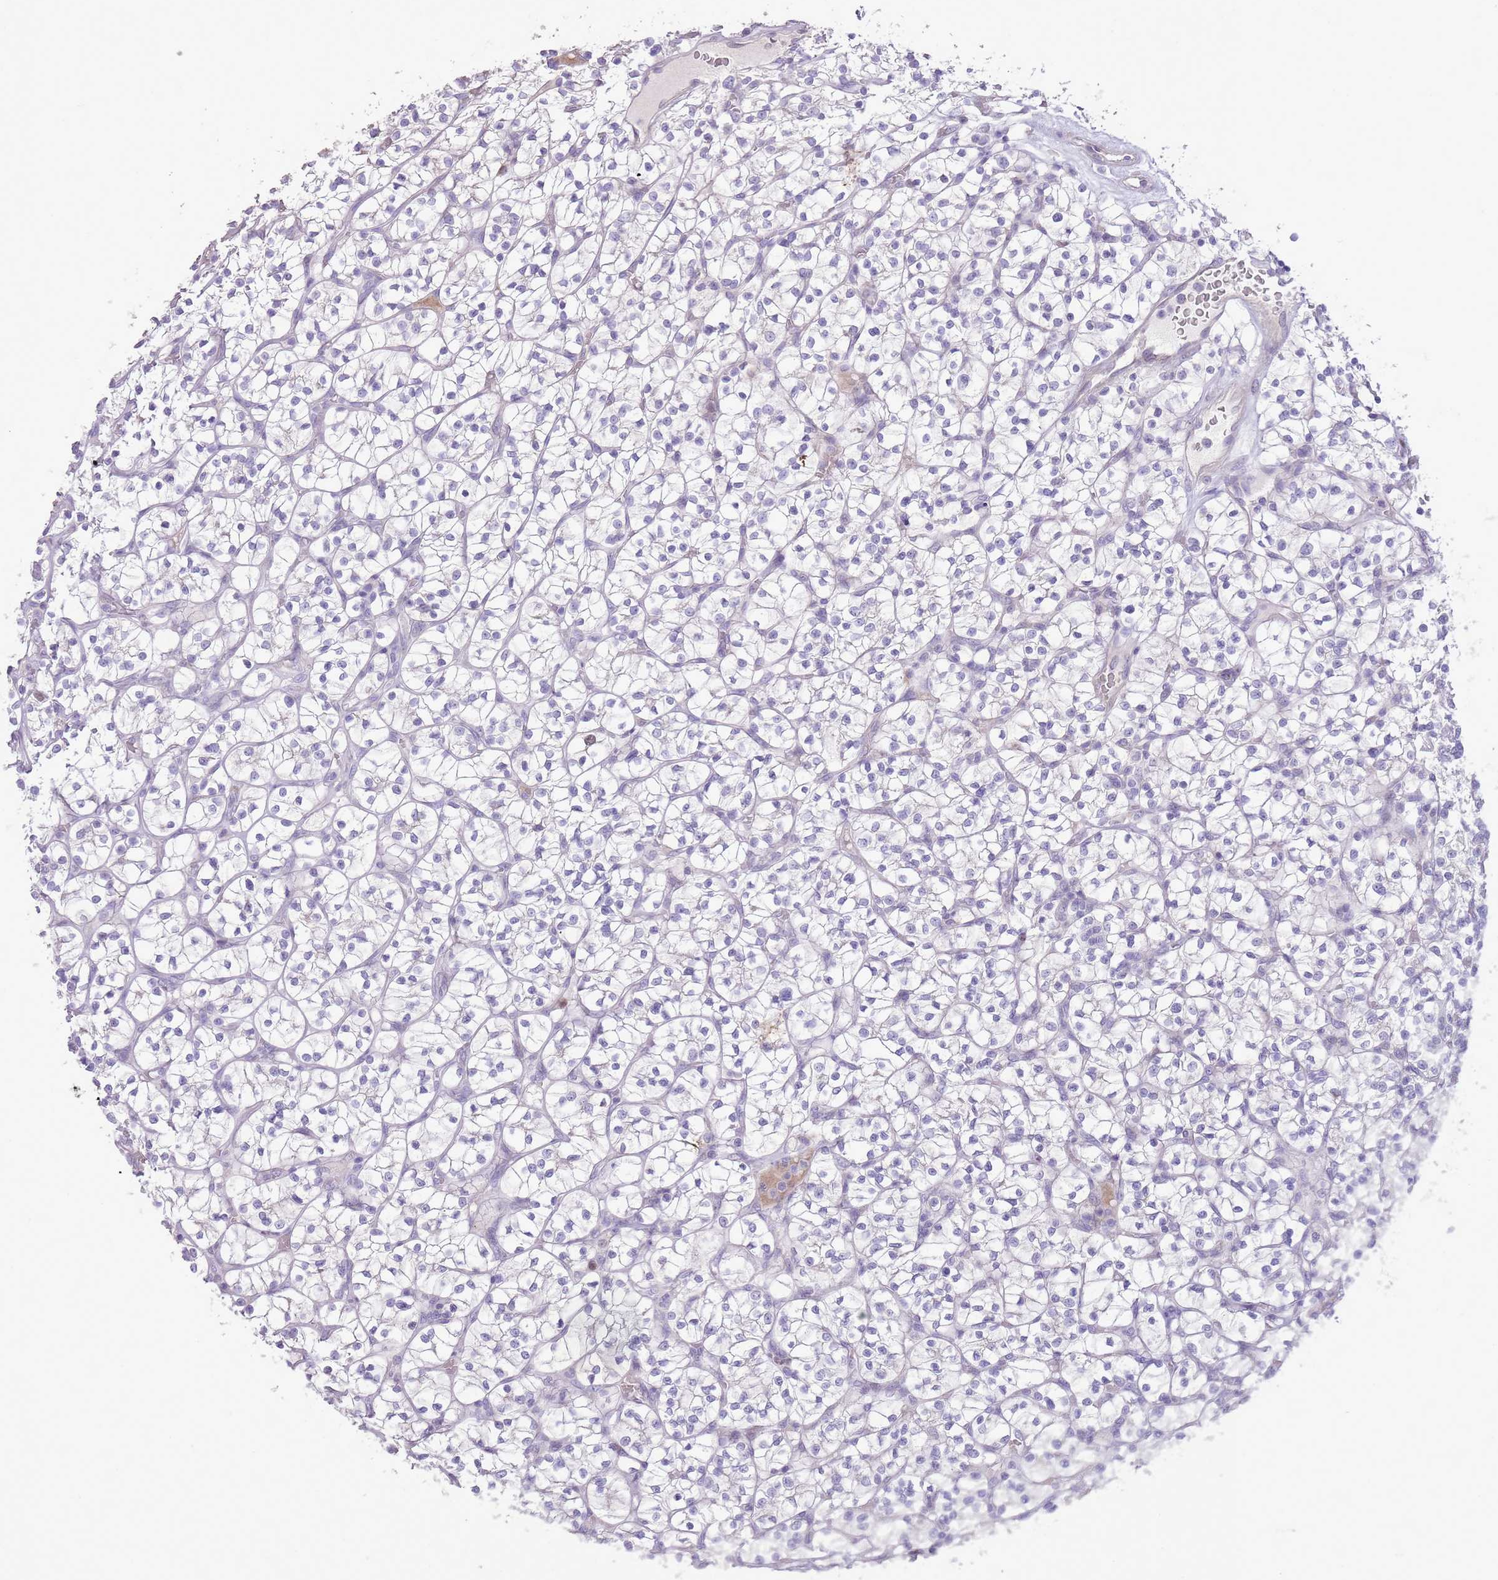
{"staining": {"intensity": "negative", "quantity": "none", "location": "none"}, "tissue": "renal cancer", "cell_type": "Tumor cells", "image_type": "cancer", "snomed": [{"axis": "morphology", "description": "Adenocarcinoma, NOS"}, {"axis": "topography", "description": "Kidney"}], "caption": "Immunohistochemical staining of human renal cancer reveals no significant expression in tumor cells. (DAB (3,3'-diaminobenzidine) immunohistochemistry with hematoxylin counter stain).", "gene": "GMNN", "patient": {"sex": "female", "age": 64}}